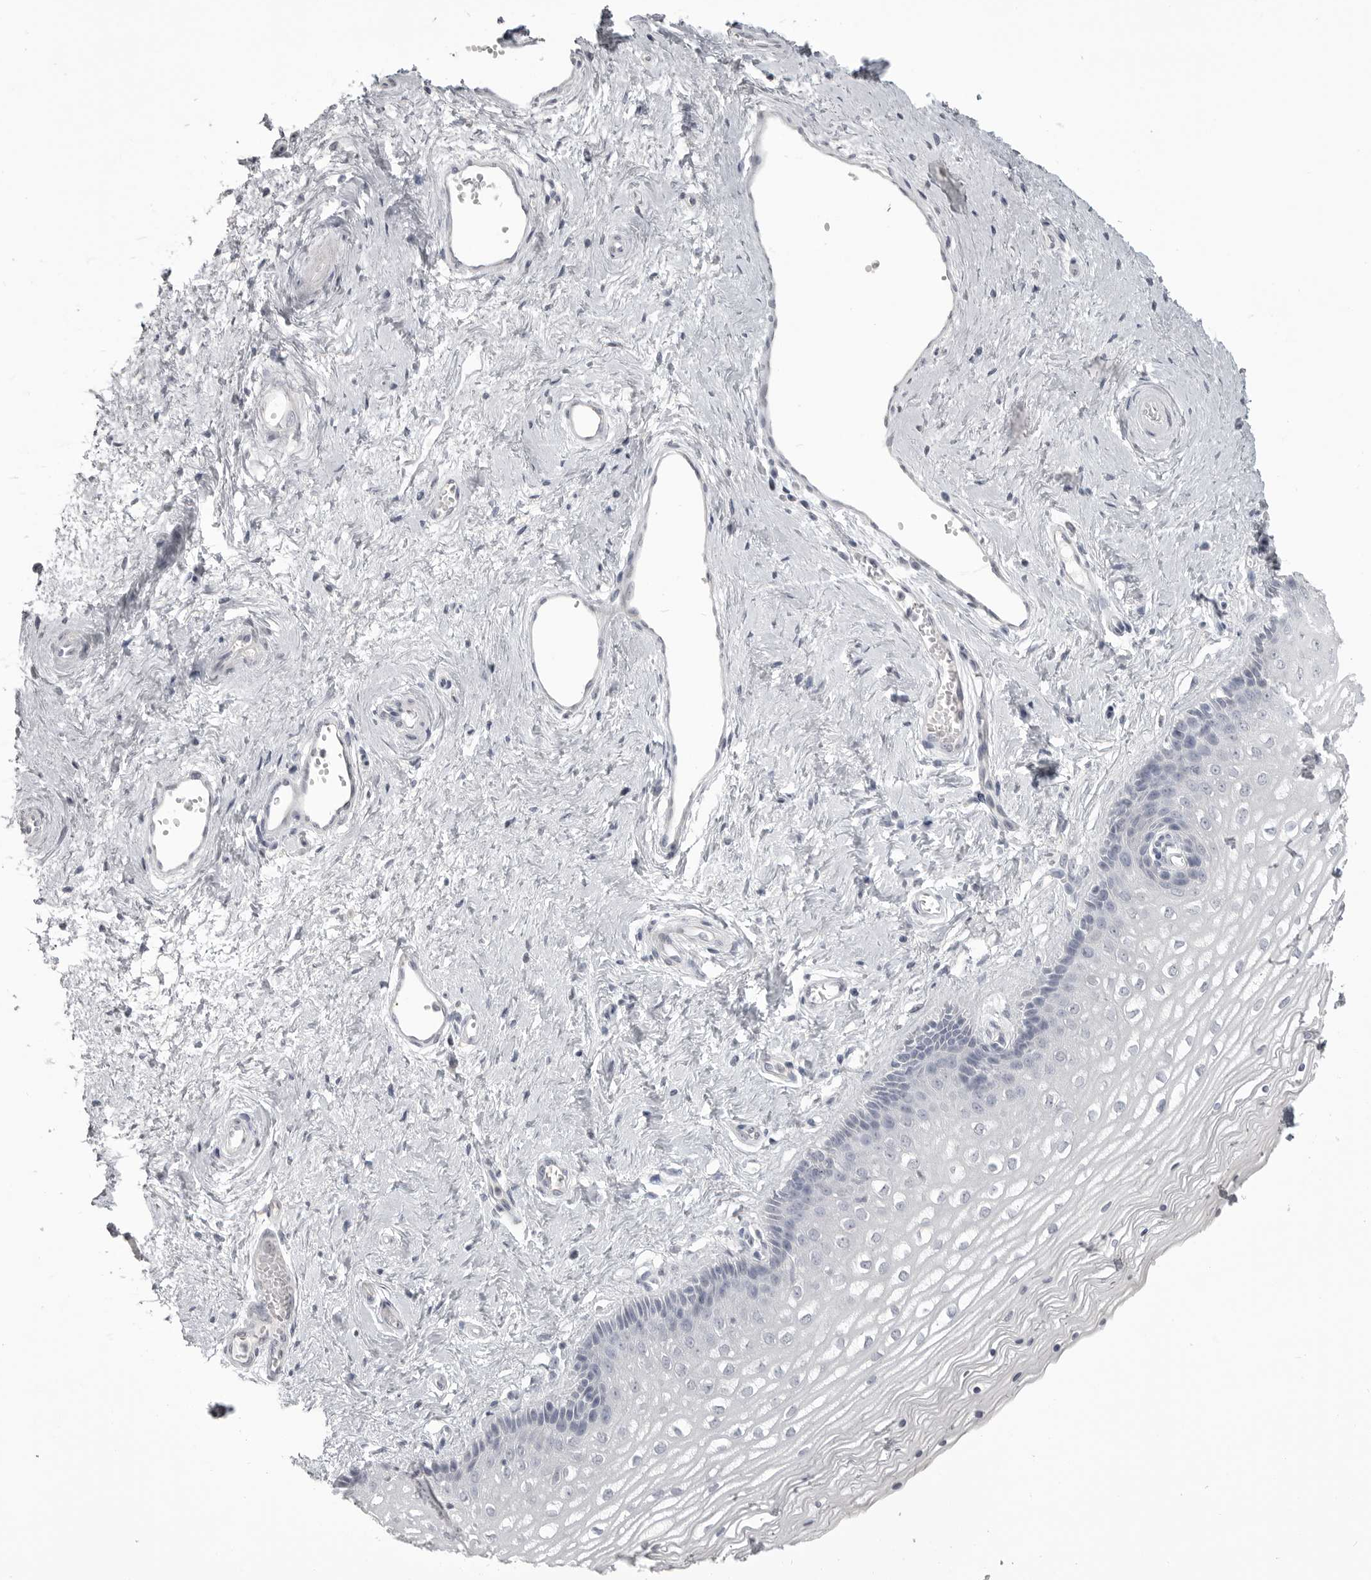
{"staining": {"intensity": "negative", "quantity": "none", "location": "none"}, "tissue": "vagina", "cell_type": "Squamous epithelial cells", "image_type": "normal", "snomed": [{"axis": "morphology", "description": "Normal tissue, NOS"}, {"axis": "topography", "description": "Vagina"}], "caption": "Human vagina stained for a protein using immunohistochemistry reveals no expression in squamous epithelial cells.", "gene": "TIMP1", "patient": {"sex": "female", "age": 46}}